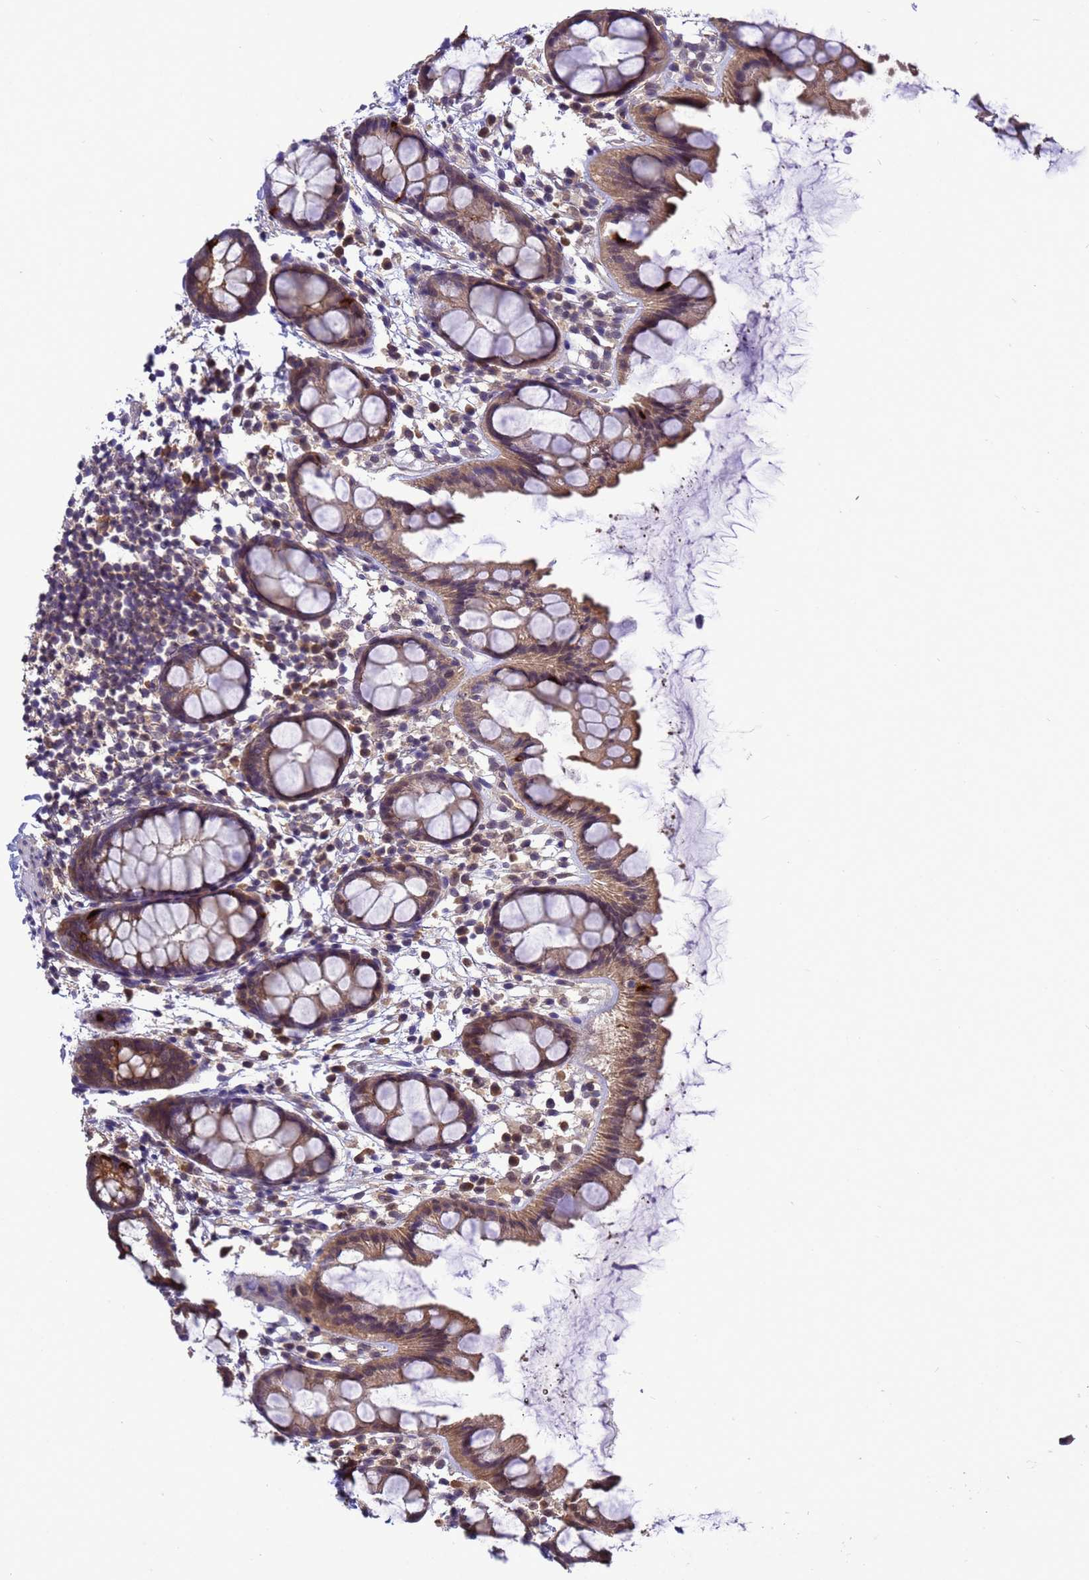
{"staining": {"intensity": "moderate", "quantity": ">75%", "location": "cytoplasmic/membranous"}, "tissue": "rectum", "cell_type": "Glandular cells", "image_type": "normal", "snomed": [{"axis": "morphology", "description": "Normal tissue, NOS"}, {"axis": "topography", "description": "Rectum"}], "caption": "A brown stain highlights moderate cytoplasmic/membranous staining of a protein in glandular cells of unremarkable rectum.", "gene": "ZFP69B", "patient": {"sex": "female", "age": 65}}